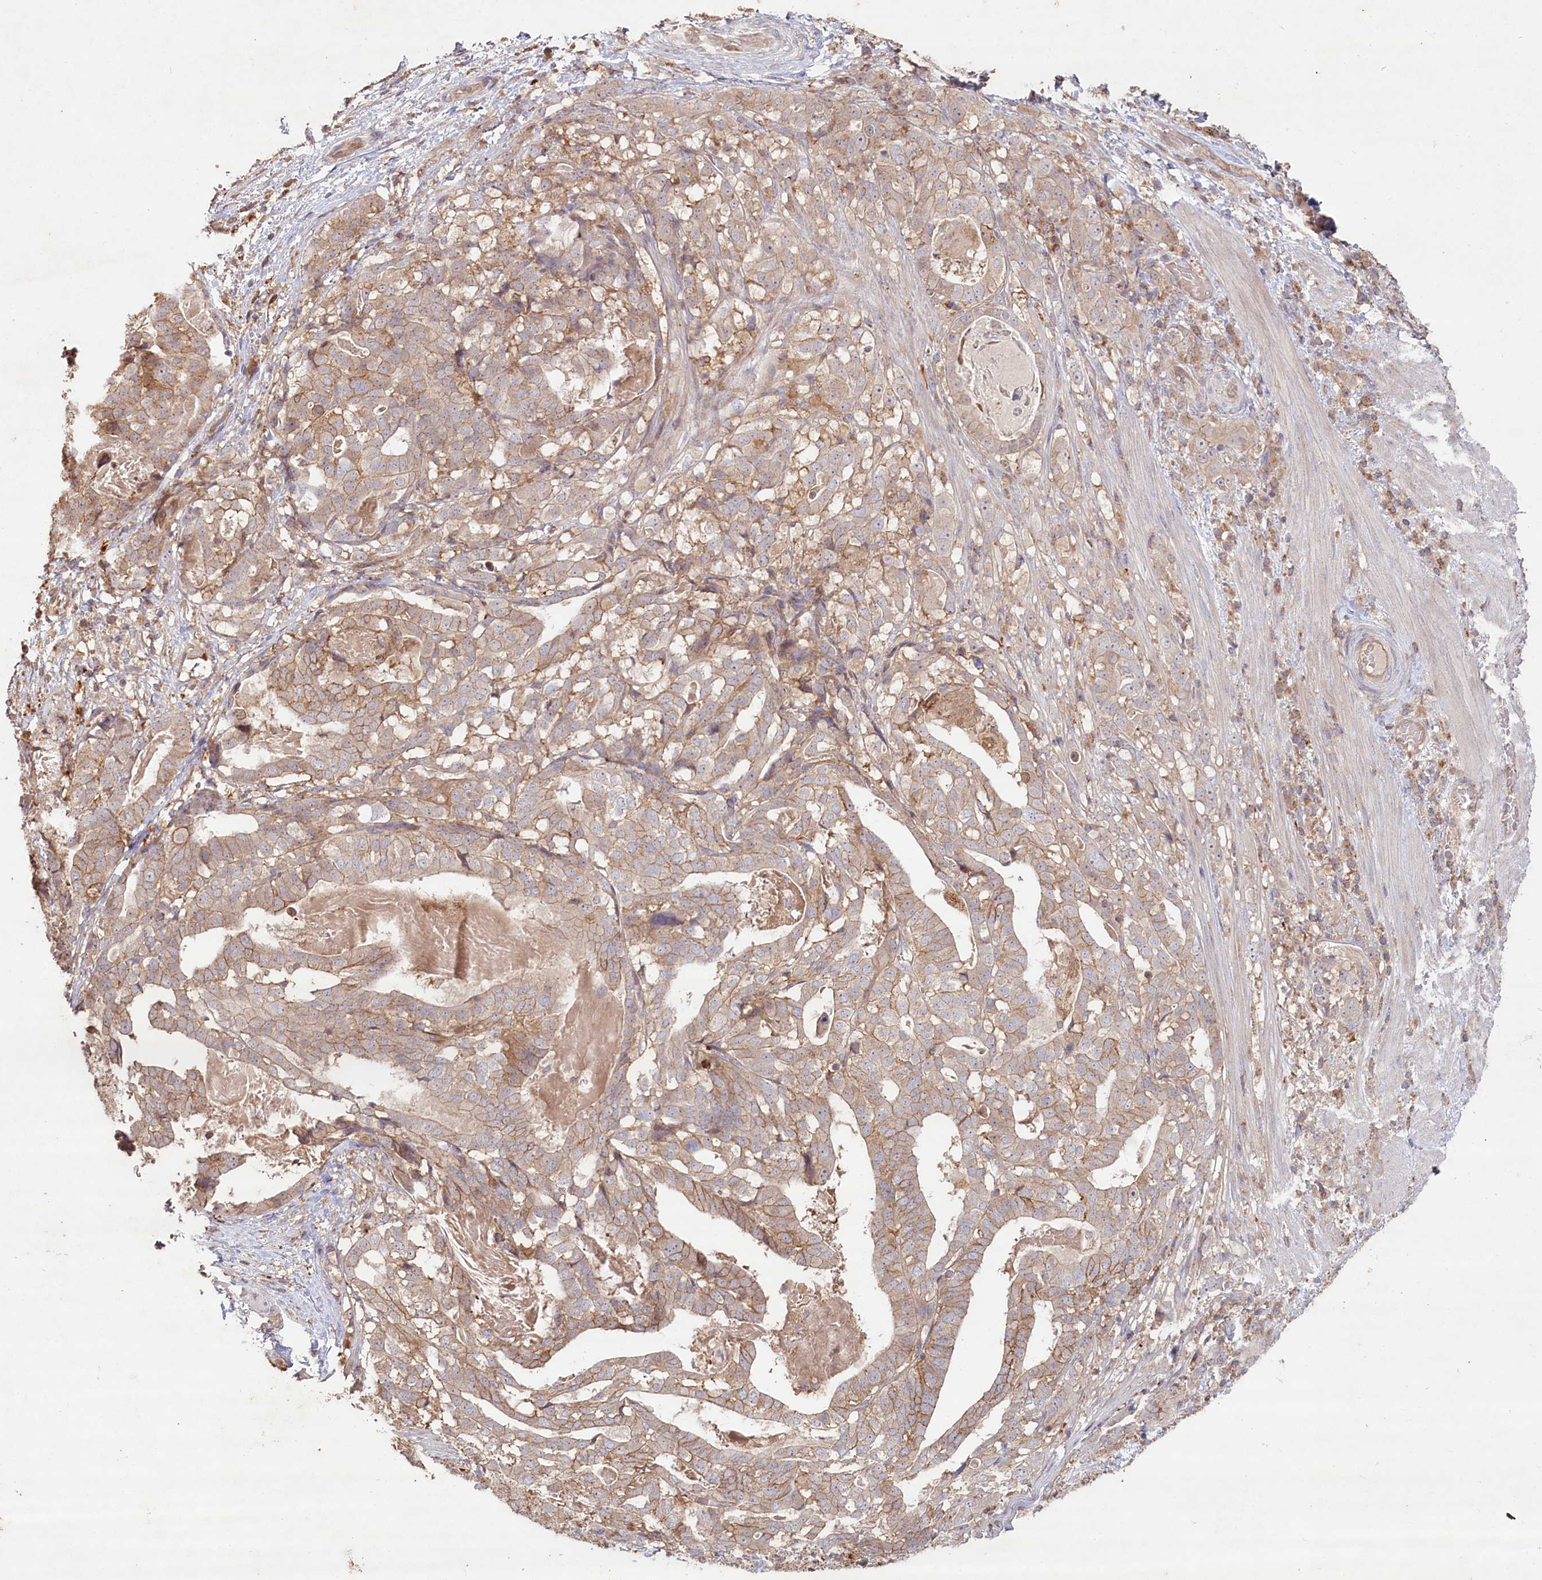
{"staining": {"intensity": "weak", "quantity": ">75%", "location": "cytoplasmic/membranous"}, "tissue": "stomach cancer", "cell_type": "Tumor cells", "image_type": "cancer", "snomed": [{"axis": "morphology", "description": "Adenocarcinoma, NOS"}, {"axis": "topography", "description": "Stomach"}], "caption": "Stomach cancer (adenocarcinoma) tissue shows weak cytoplasmic/membranous expression in approximately >75% of tumor cells", "gene": "HAL", "patient": {"sex": "male", "age": 48}}